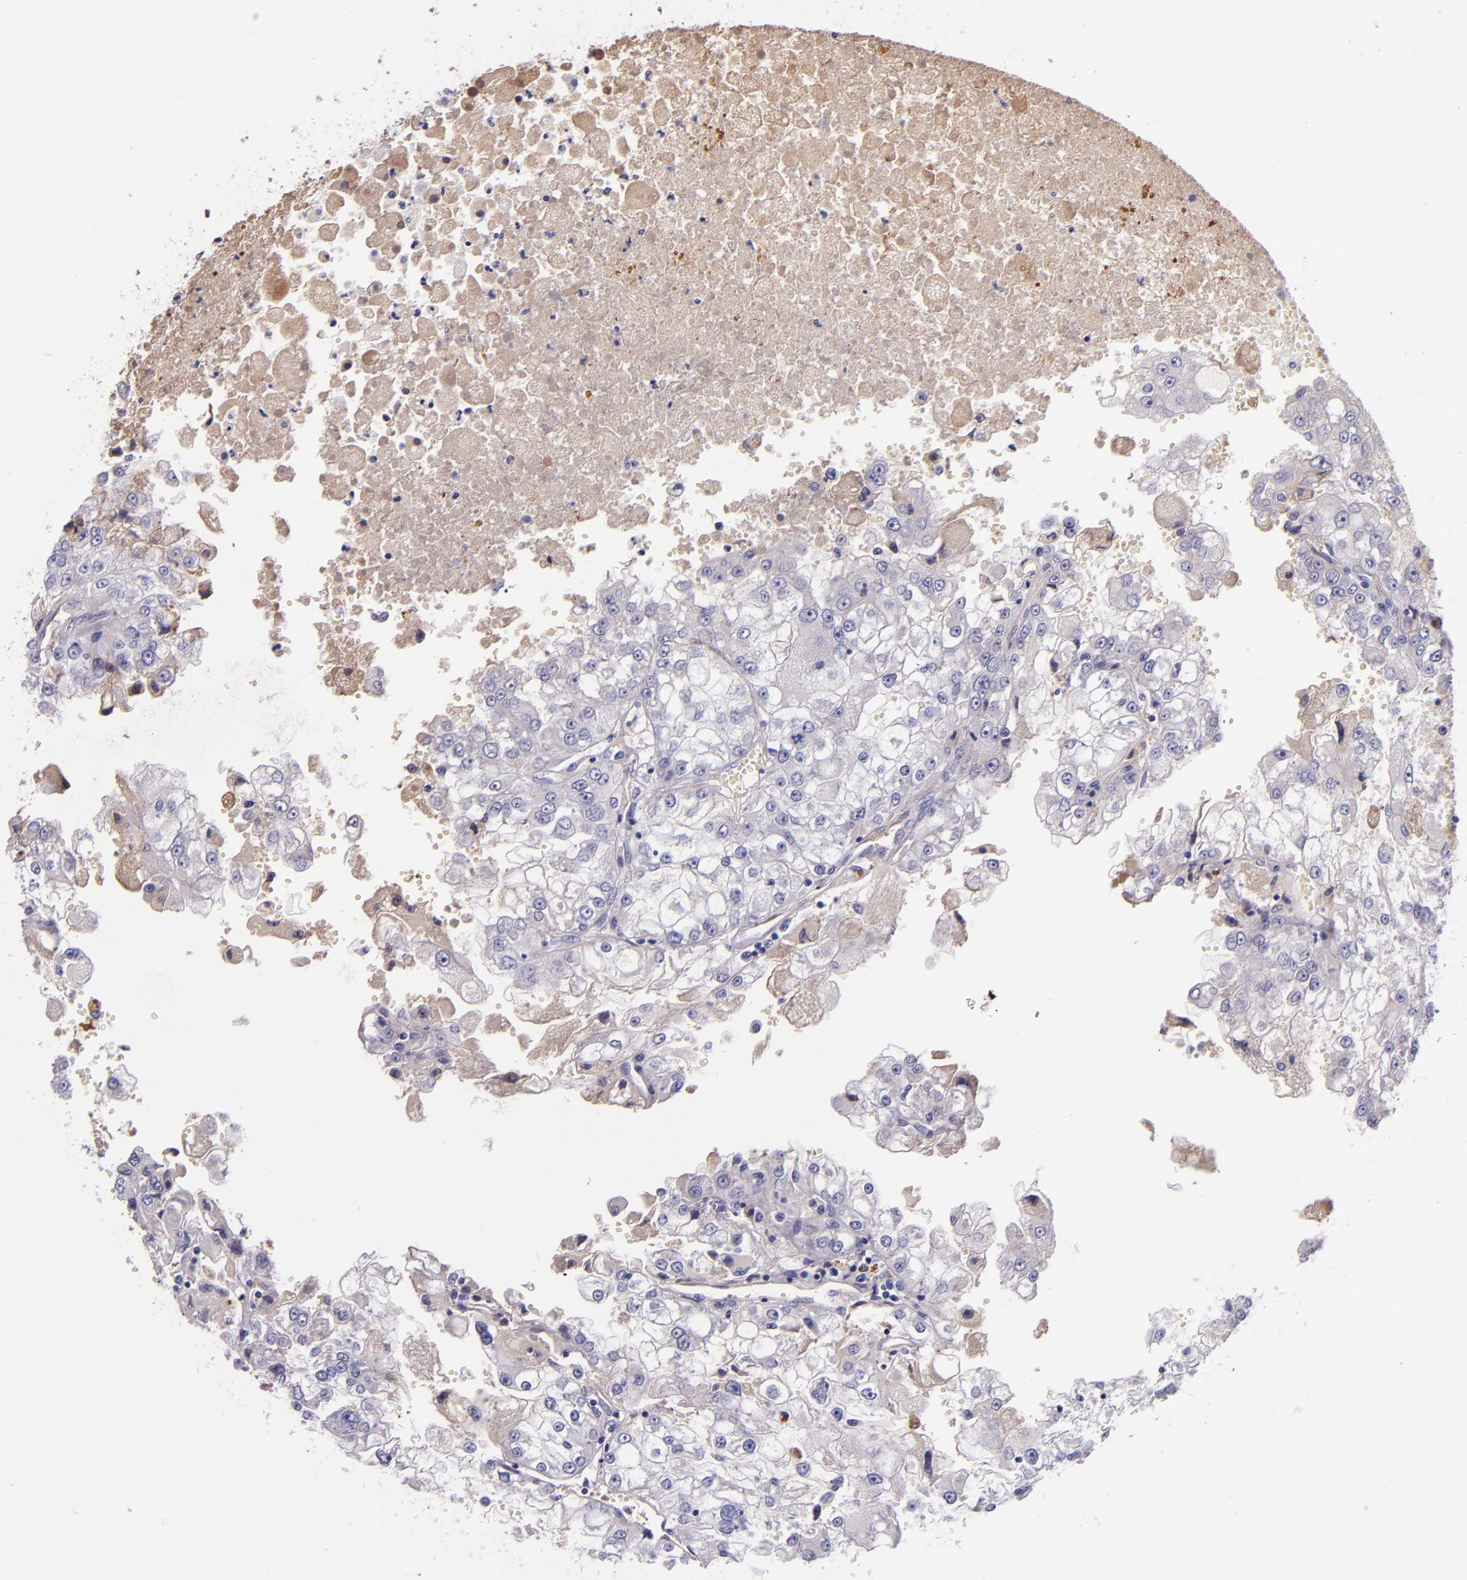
{"staining": {"intensity": "negative", "quantity": "none", "location": "none"}, "tissue": "renal cancer", "cell_type": "Tumor cells", "image_type": "cancer", "snomed": [{"axis": "morphology", "description": "Adenocarcinoma, NOS"}, {"axis": "topography", "description": "Kidney"}], "caption": "Immunohistochemical staining of human adenocarcinoma (renal) demonstrates no significant staining in tumor cells.", "gene": "KNG1", "patient": {"sex": "female", "age": 83}}